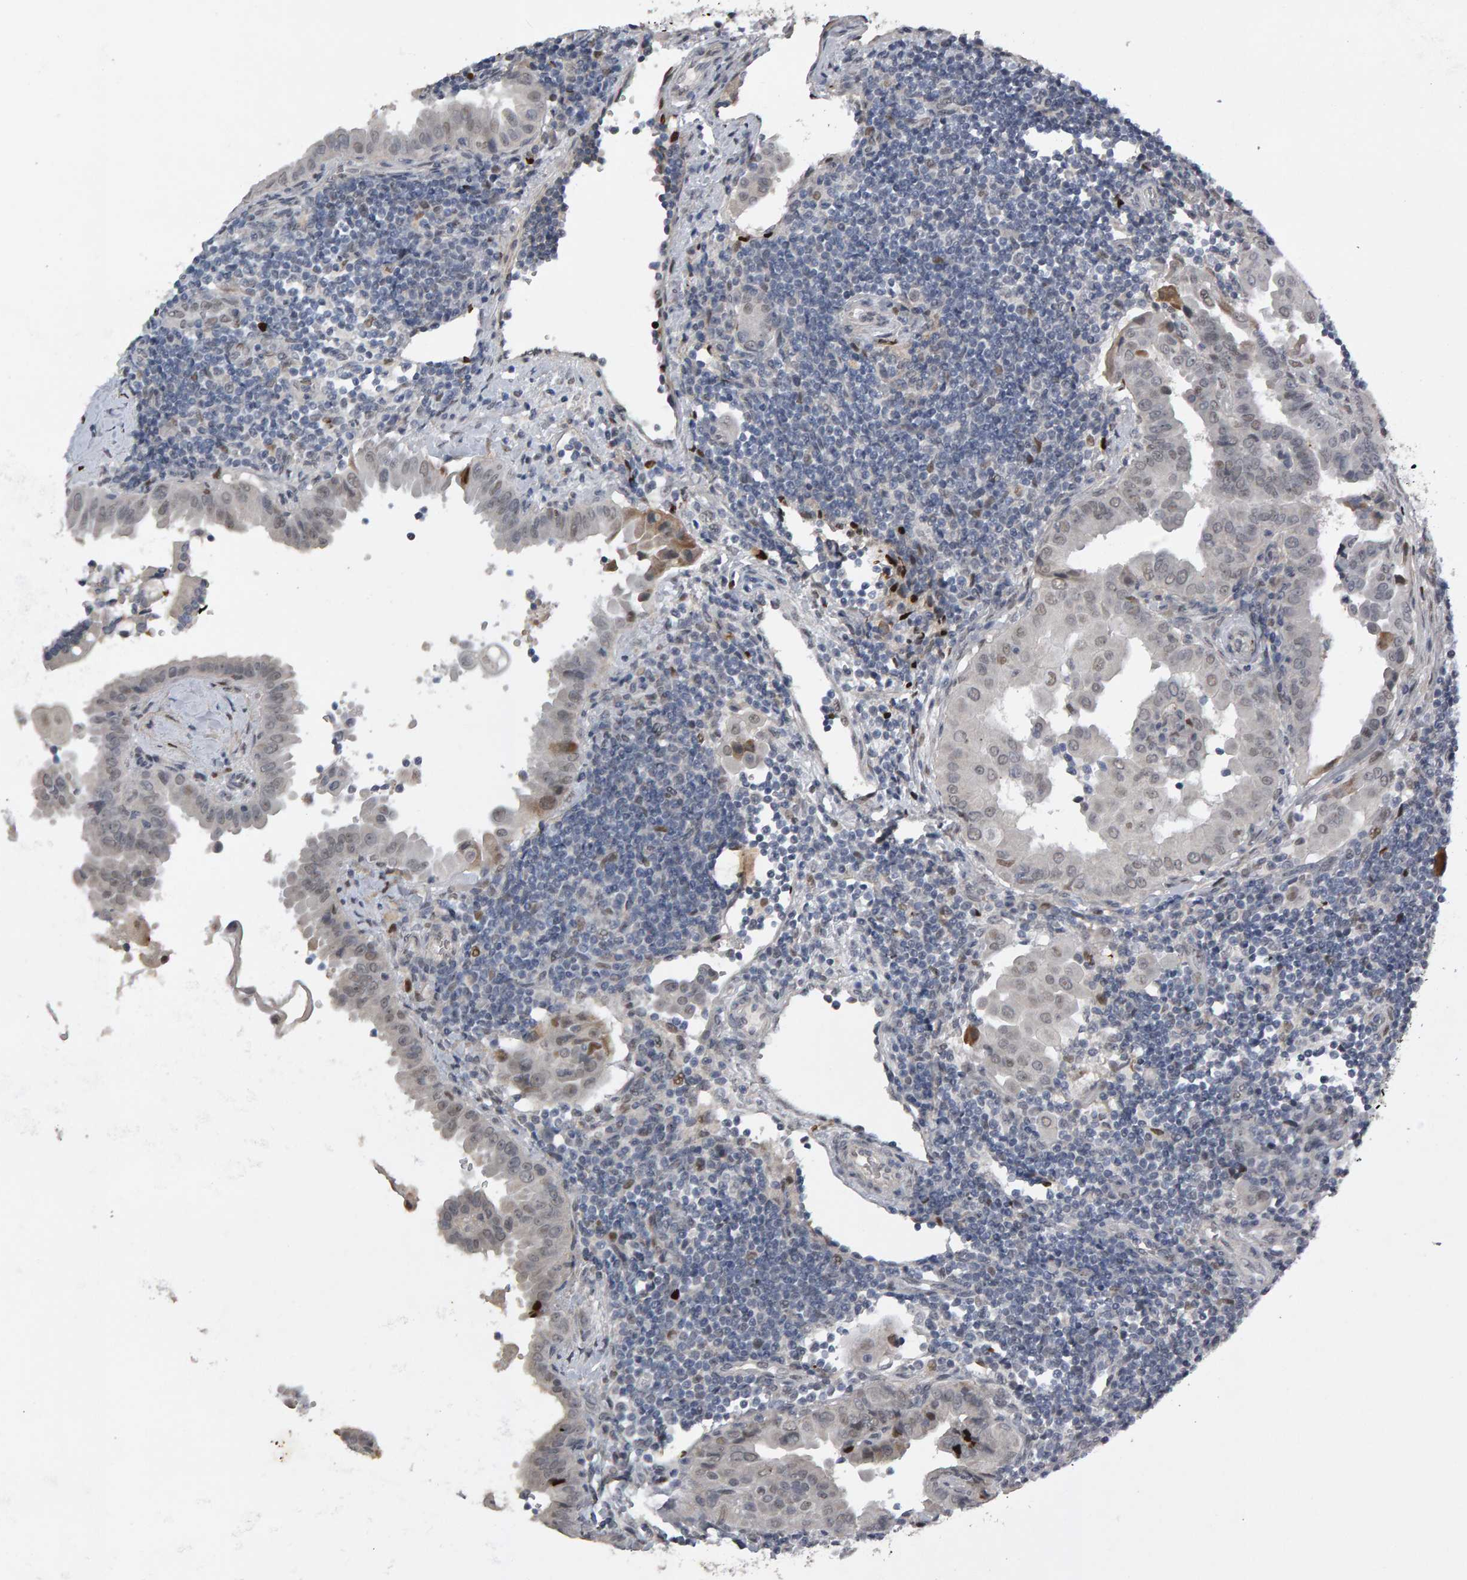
{"staining": {"intensity": "weak", "quantity": "<25%", "location": "nuclear"}, "tissue": "thyroid cancer", "cell_type": "Tumor cells", "image_type": "cancer", "snomed": [{"axis": "morphology", "description": "Papillary adenocarcinoma, NOS"}, {"axis": "topography", "description": "Thyroid gland"}], "caption": "Immunohistochemistry (IHC) of human thyroid cancer demonstrates no positivity in tumor cells. Nuclei are stained in blue.", "gene": "IPO8", "patient": {"sex": "male", "age": 33}}